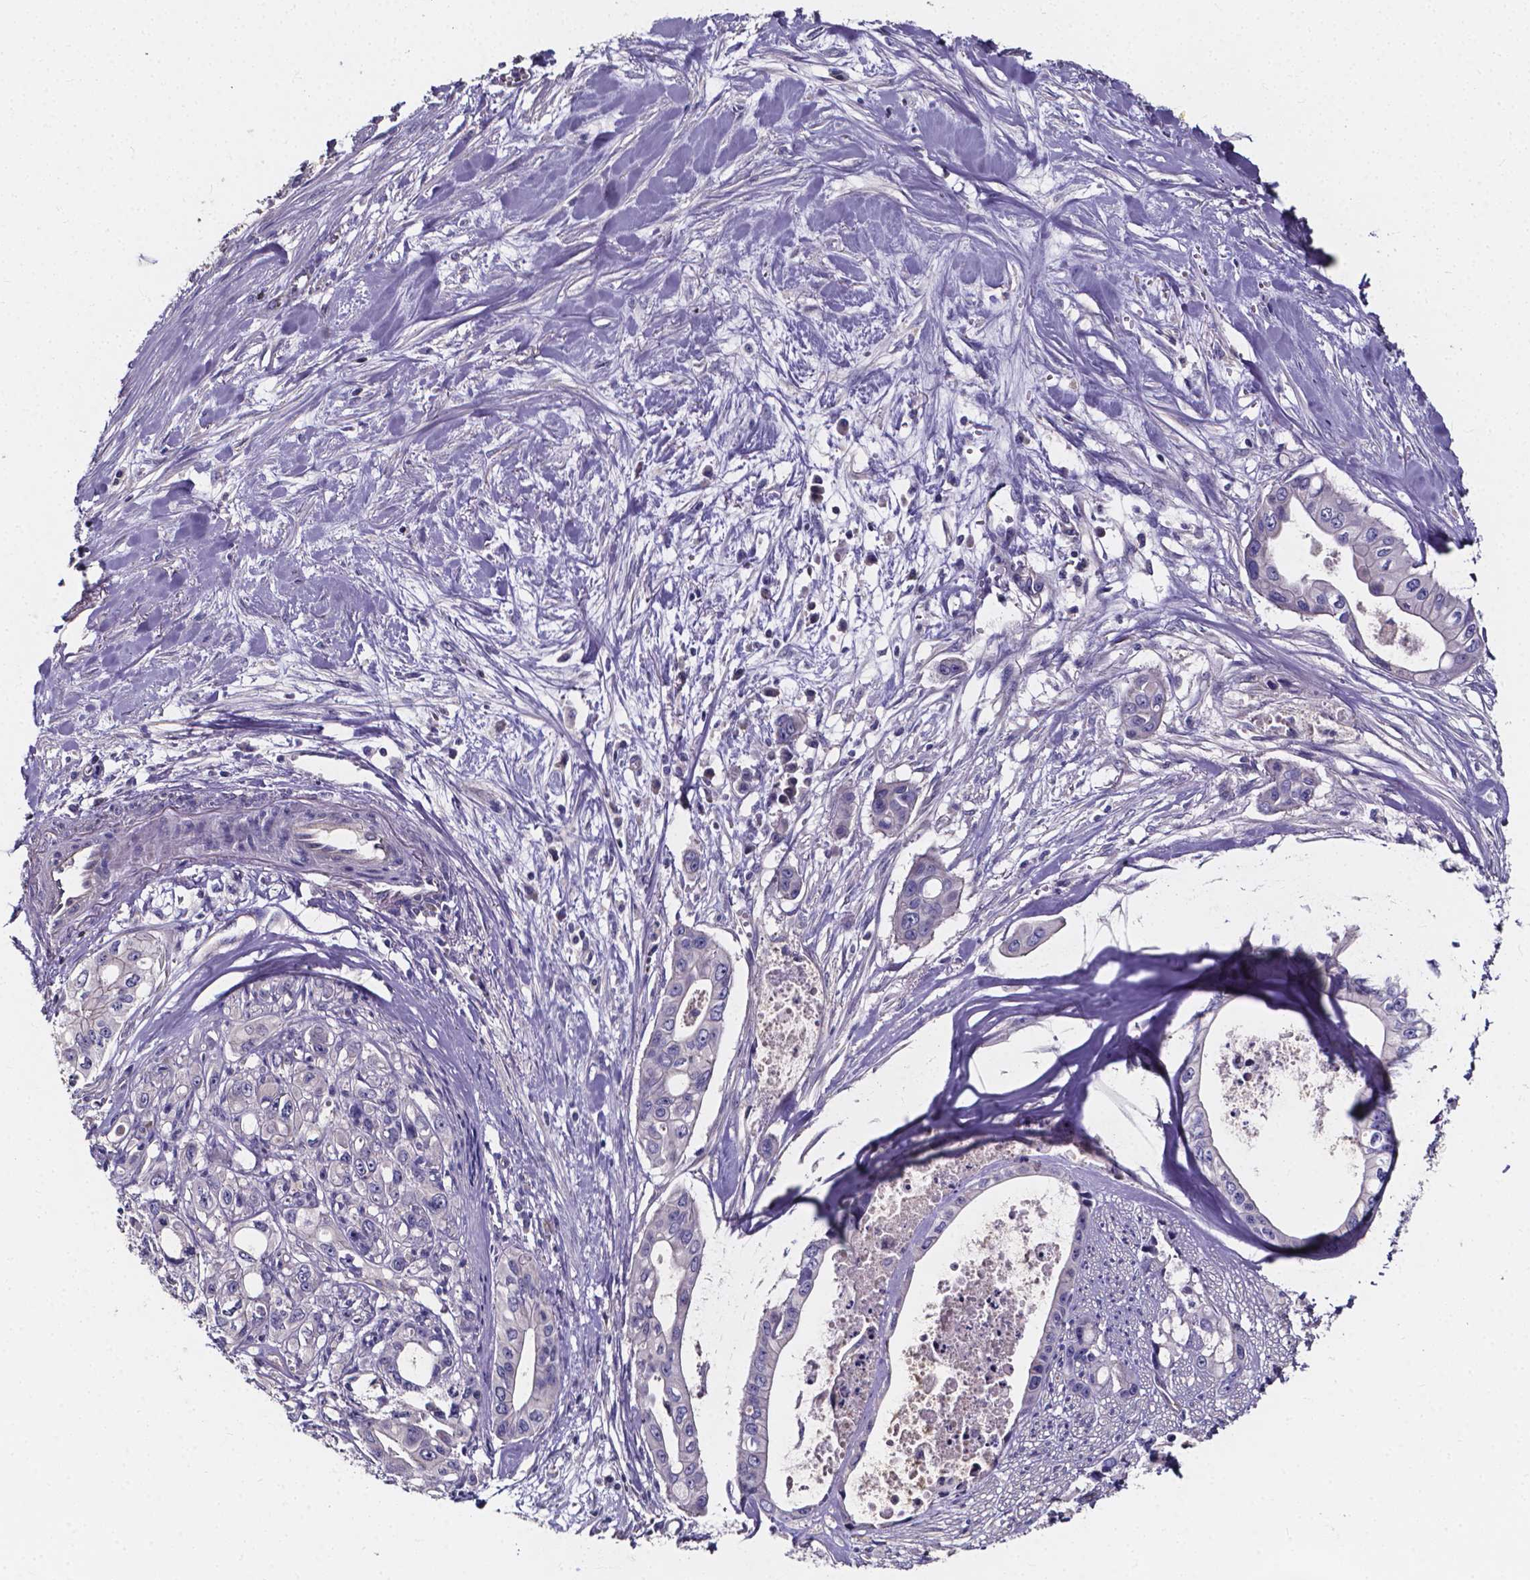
{"staining": {"intensity": "negative", "quantity": "none", "location": "none"}, "tissue": "pancreatic cancer", "cell_type": "Tumor cells", "image_type": "cancer", "snomed": [{"axis": "morphology", "description": "Adenocarcinoma, NOS"}, {"axis": "topography", "description": "Pancreas"}], "caption": "This histopathology image is of pancreatic cancer (adenocarcinoma) stained with immunohistochemistry (IHC) to label a protein in brown with the nuclei are counter-stained blue. There is no staining in tumor cells.", "gene": "THEMIS", "patient": {"sex": "male", "age": 60}}